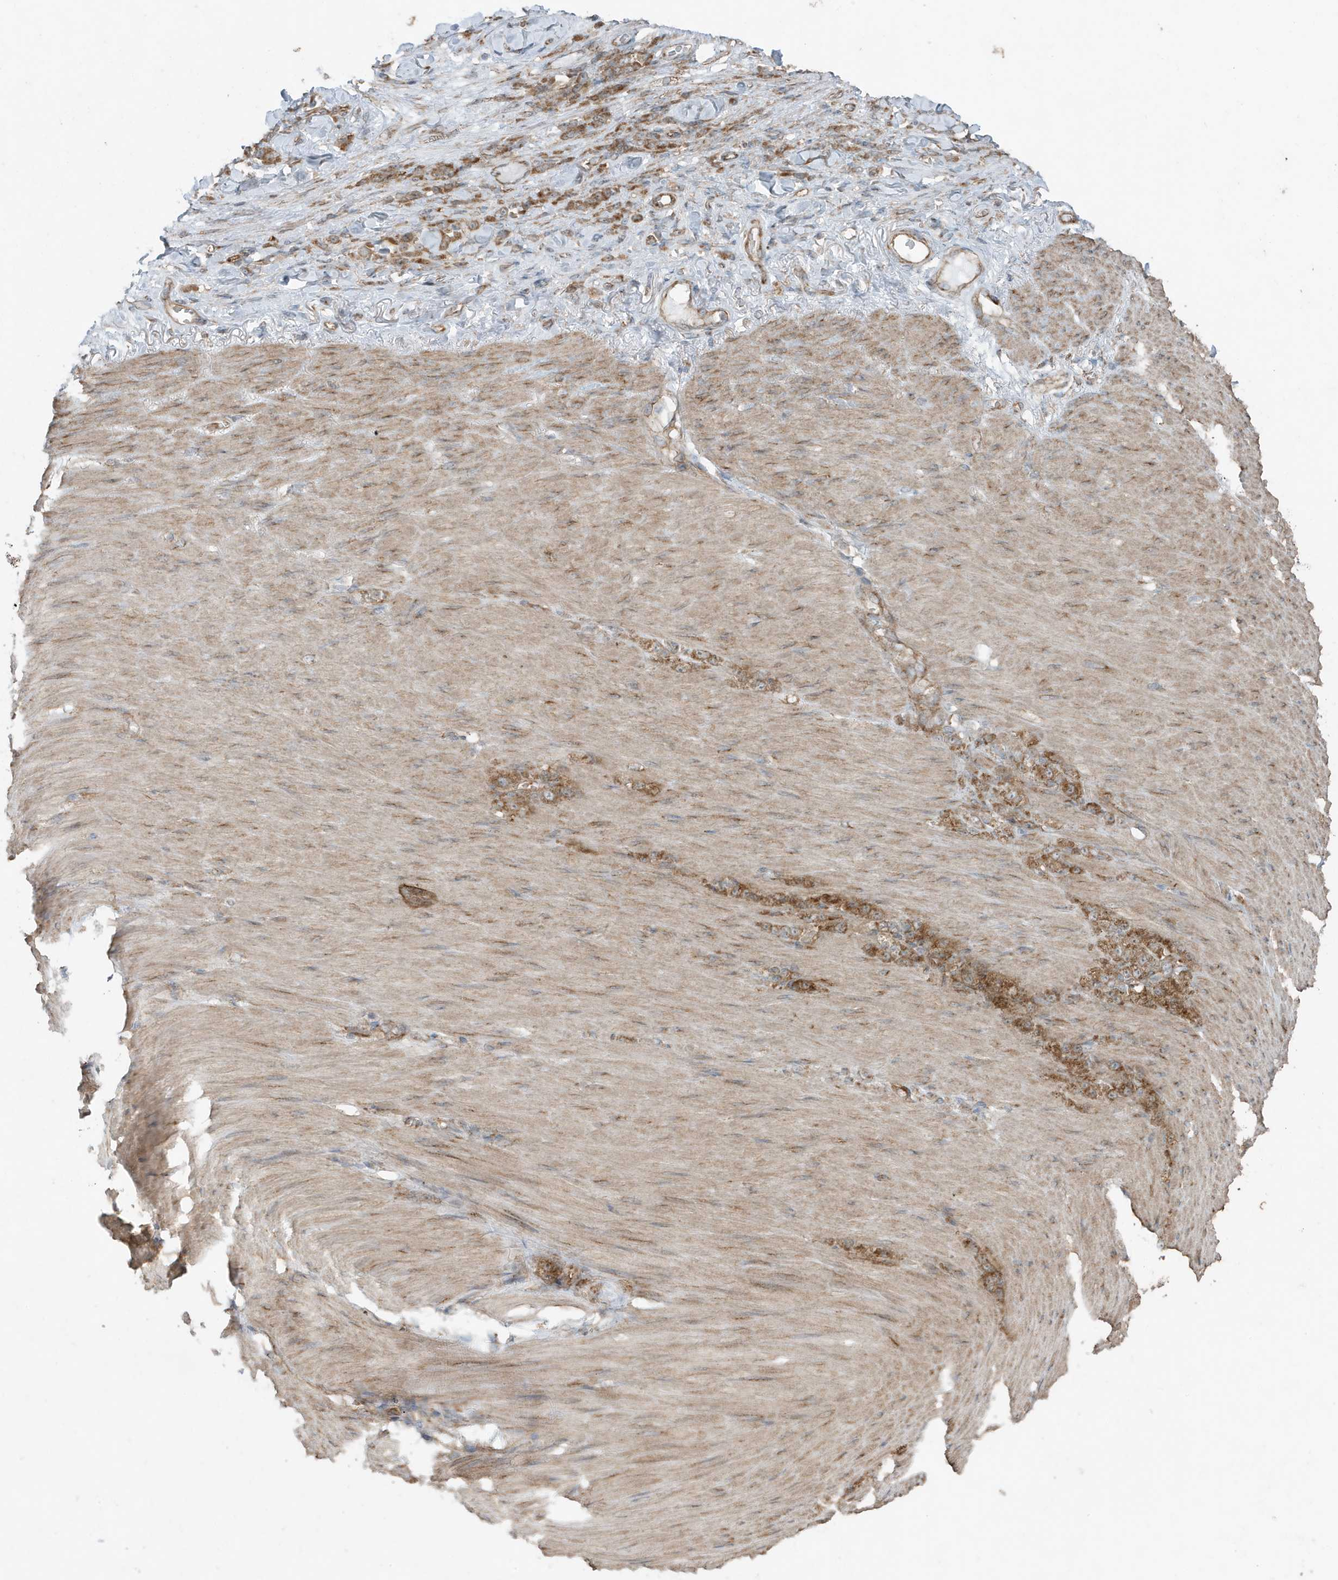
{"staining": {"intensity": "moderate", "quantity": ">75%", "location": "cytoplasmic/membranous"}, "tissue": "stomach cancer", "cell_type": "Tumor cells", "image_type": "cancer", "snomed": [{"axis": "morphology", "description": "Normal tissue, NOS"}, {"axis": "morphology", "description": "Adenocarcinoma, NOS"}, {"axis": "topography", "description": "Stomach"}], "caption": "Adenocarcinoma (stomach) tissue shows moderate cytoplasmic/membranous positivity in approximately >75% of tumor cells, visualized by immunohistochemistry. (DAB IHC, brown staining for protein, blue staining for nuclei).", "gene": "GOLGA4", "patient": {"sex": "male", "age": 82}}